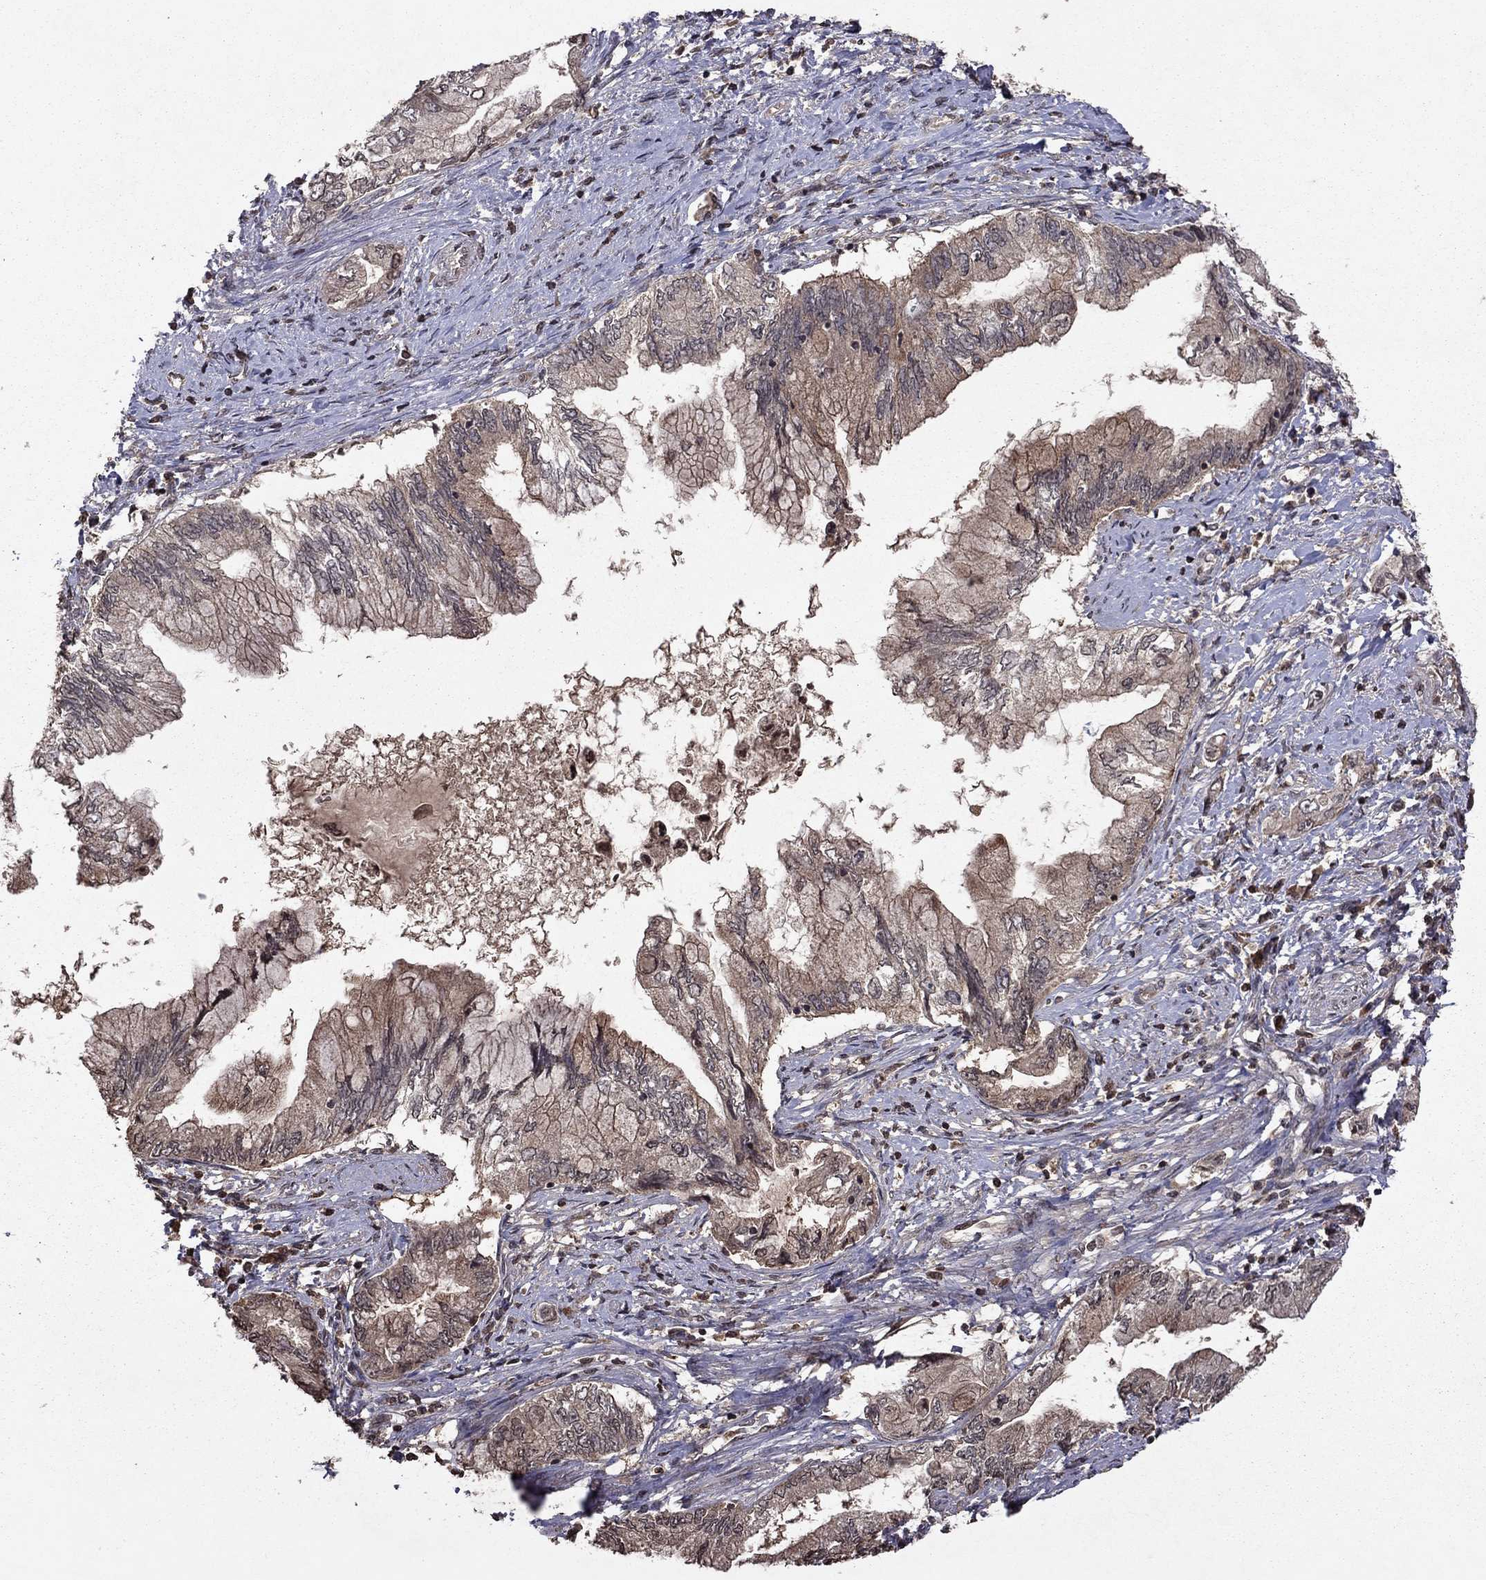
{"staining": {"intensity": "weak", "quantity": "25%-75%", "location": "cytoplasmic/membranous"}, "tissue": "pancreatic cancer", "cell_type": "Tumor cells", "image_type": "cancer", "snomed": [{"axis": "morphology", "description": "Adenocarcinoma, NOS"}, {"axis": "topography", "description": "Pancreas"}], "caption": "Pancreatic adenocarcinoma stained with a protein marker shows weak staining in tumor cells.", "gene": "NLGN1", "patient": {"sex": "female", "age": 73}}